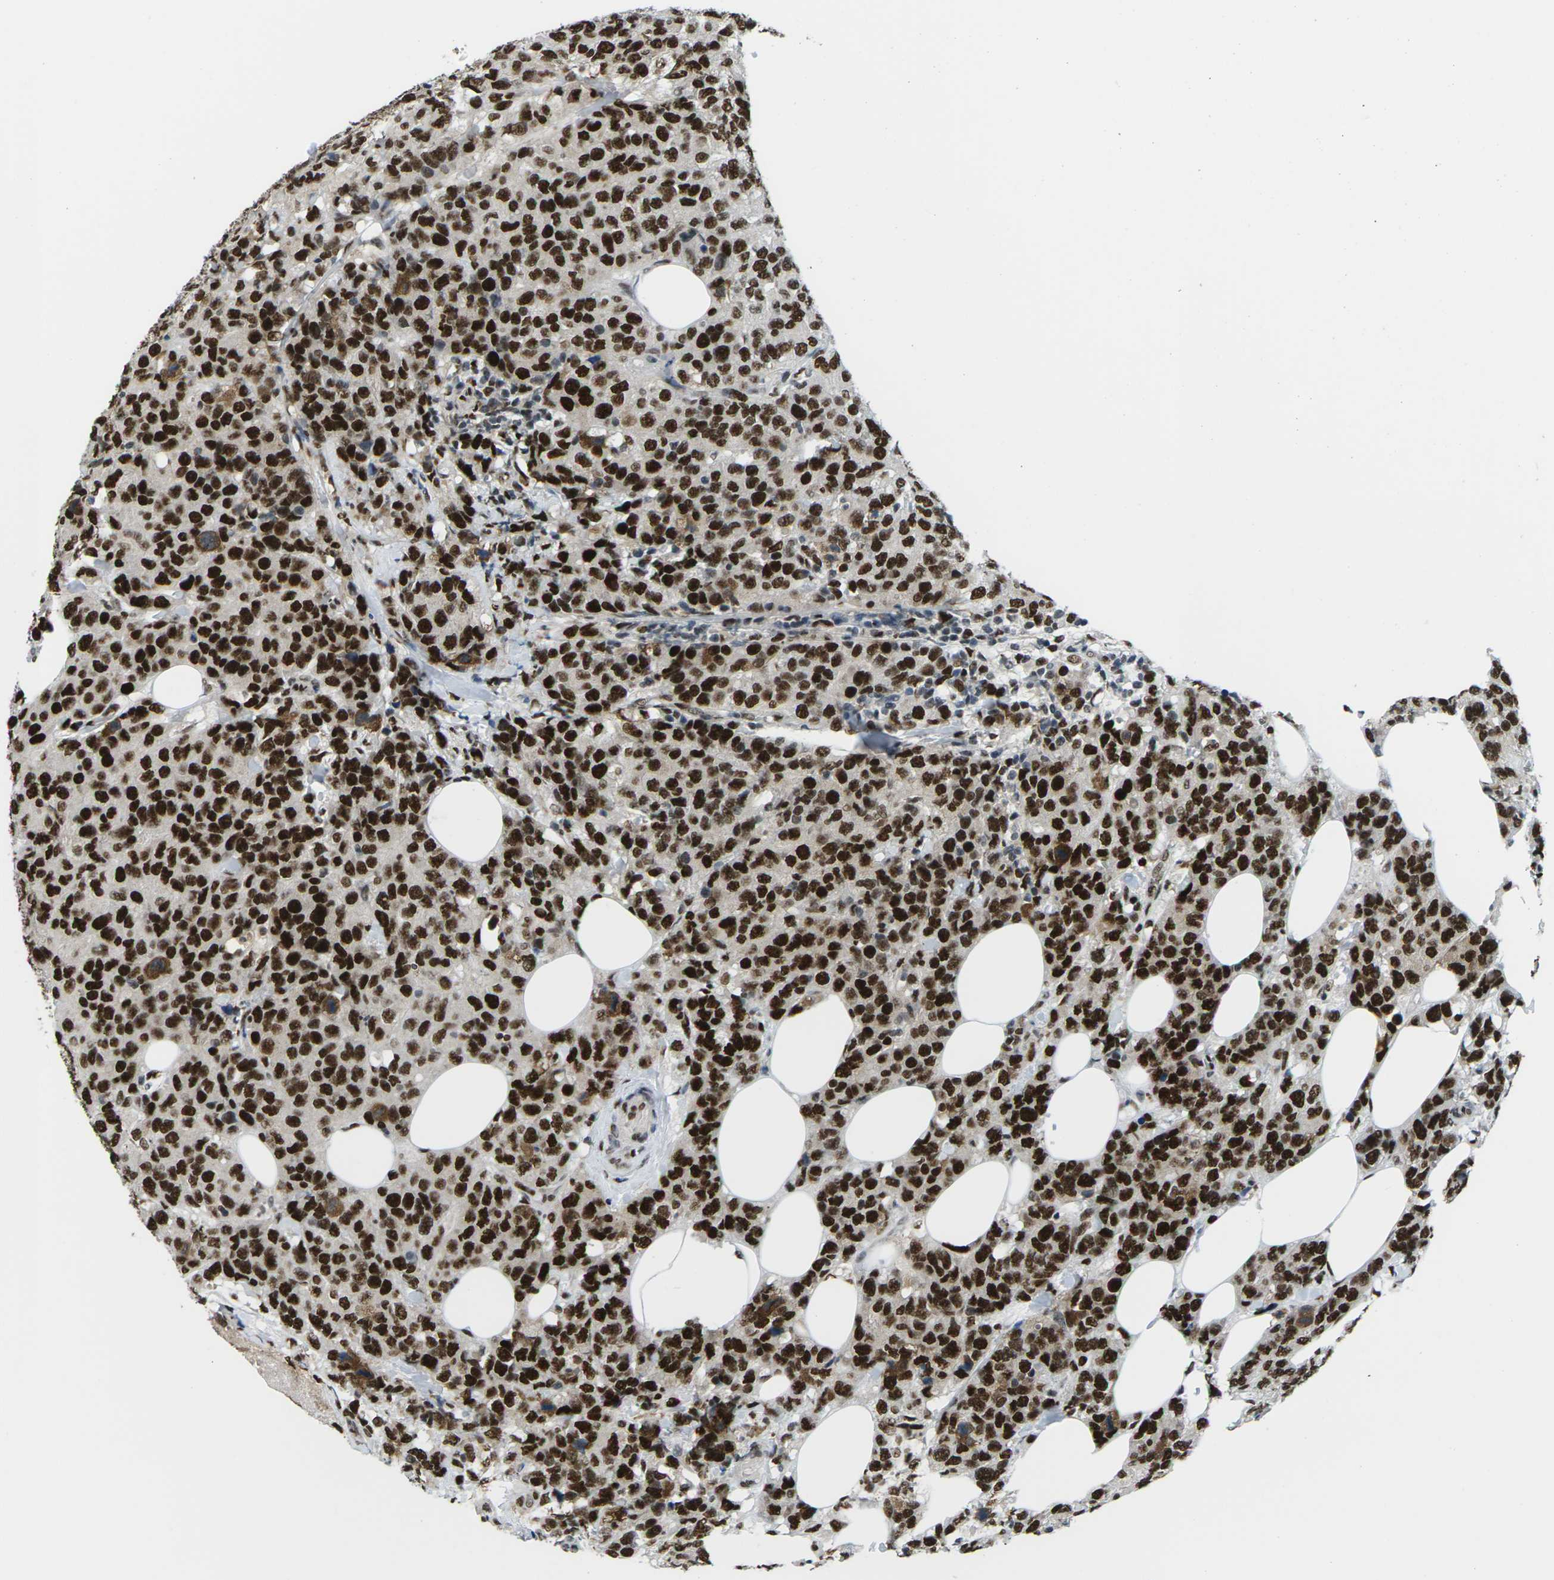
{"staining": {"intensity": "strong", "quantity": ">75%", "location": "nuclear"}, "tissue": "breast cancer", "cell_type": "Tumor cells", "image_type": "cancer", "snomed": [{"axis": "morphology", "description": "Lobular carcinoma"}, {"axis": "topography", "description": "Breast"}], "caption": "IHC photomicrograph of breast cancer stained for a protein (brown), which displays high levels of strong nuclear positivity in about >75% of tumor cells.", "gene": "PSME3", "patient": {"sex": "female", "age": 59}}